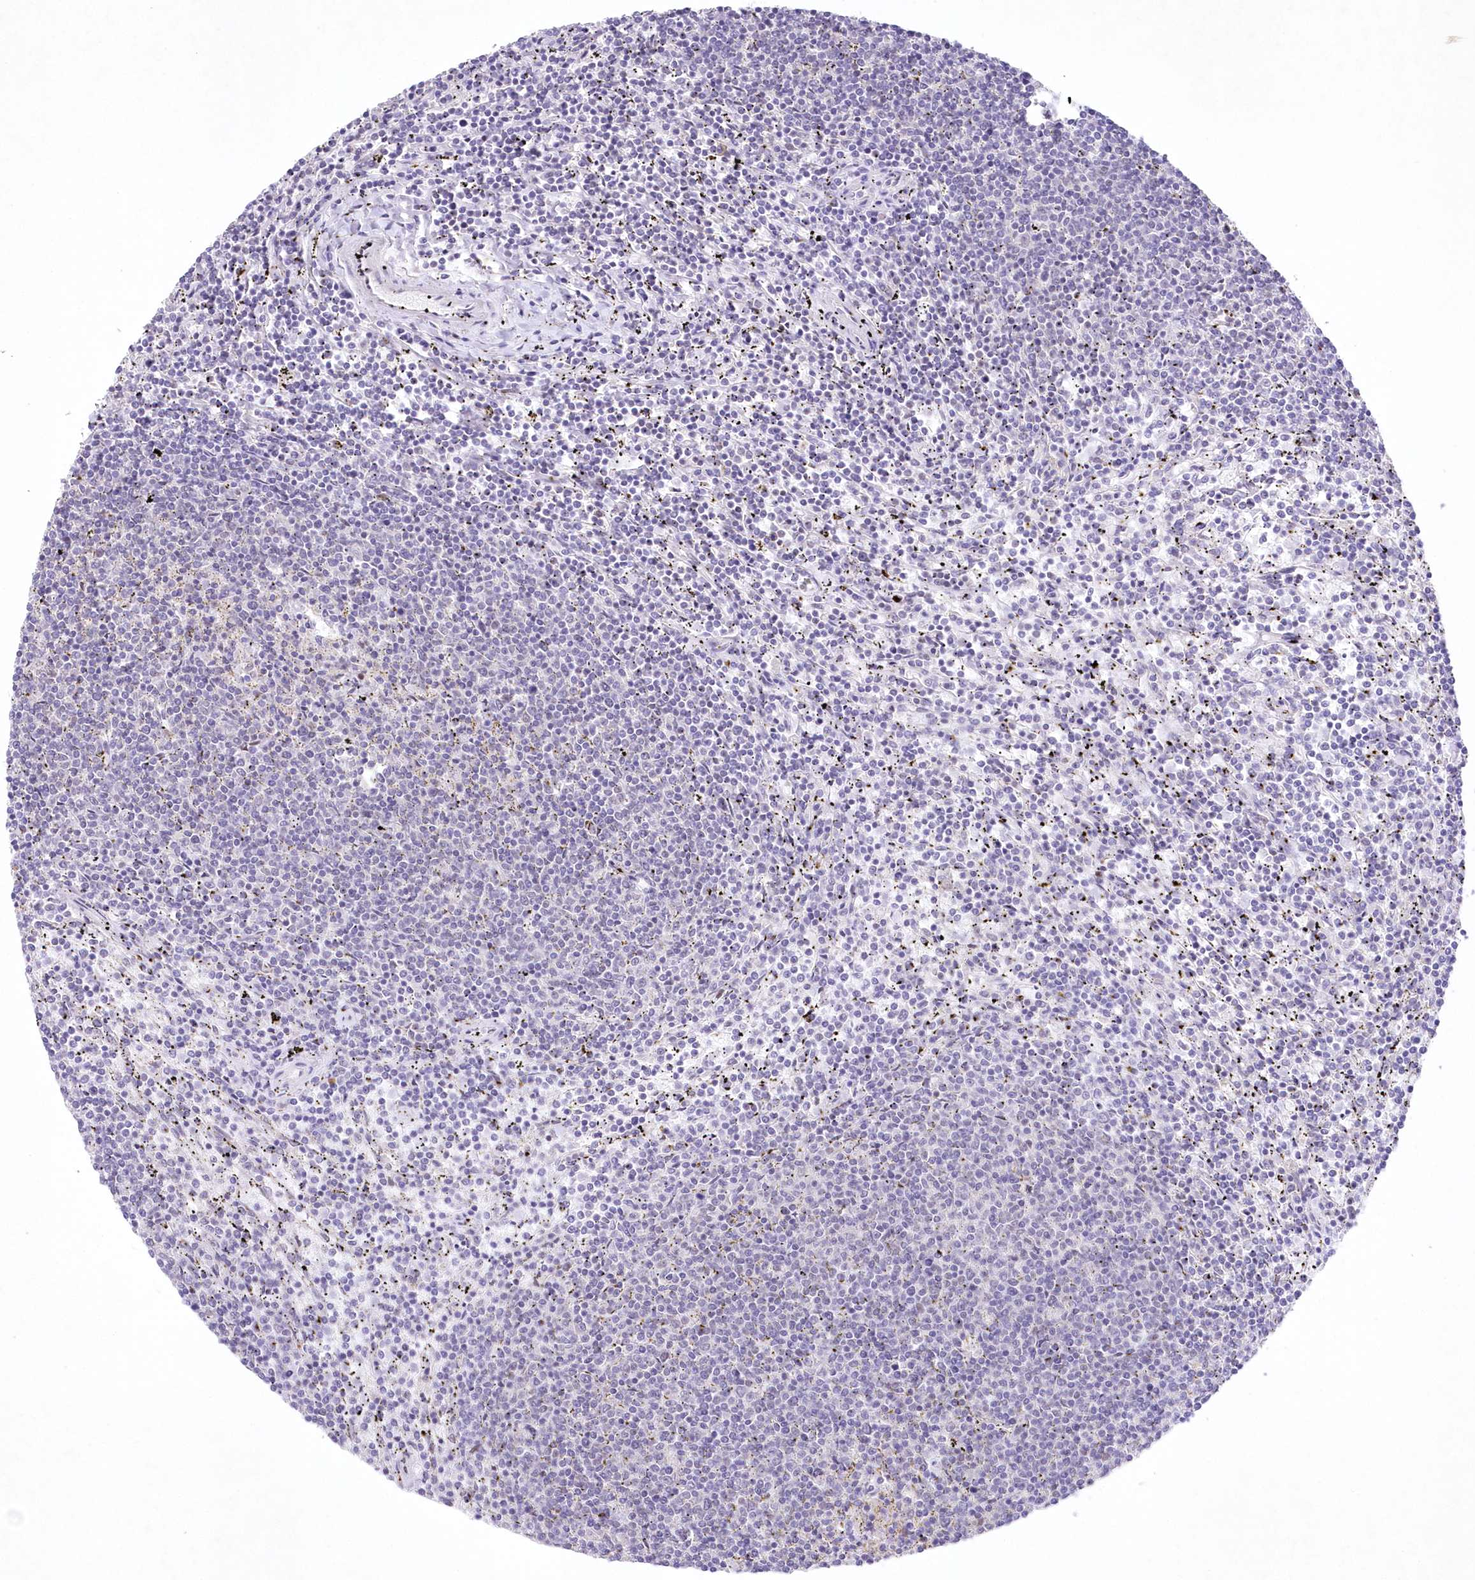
{"staining": {"intensity": "negative", "quantity": "none", "location": "none"}, "tissue": "lymphoma", "cell_type": "Tumor cells", "image_type": "cancer", "snomed": [{"axis": "morphology", "description": "Malignant lymphoma, non-Hodgkin's type, Low grade"}, {"axis": "topography", "description": "Spleen"}], "caption": "This is an immunohistochemistry (IHC) photomicrograph of human low-grade malignant lymphoma, non-Hodgkin's type. There is no expression in tumor cells.", "gene": "RBM27", "patient": {"sex": "female", "age": 50}}